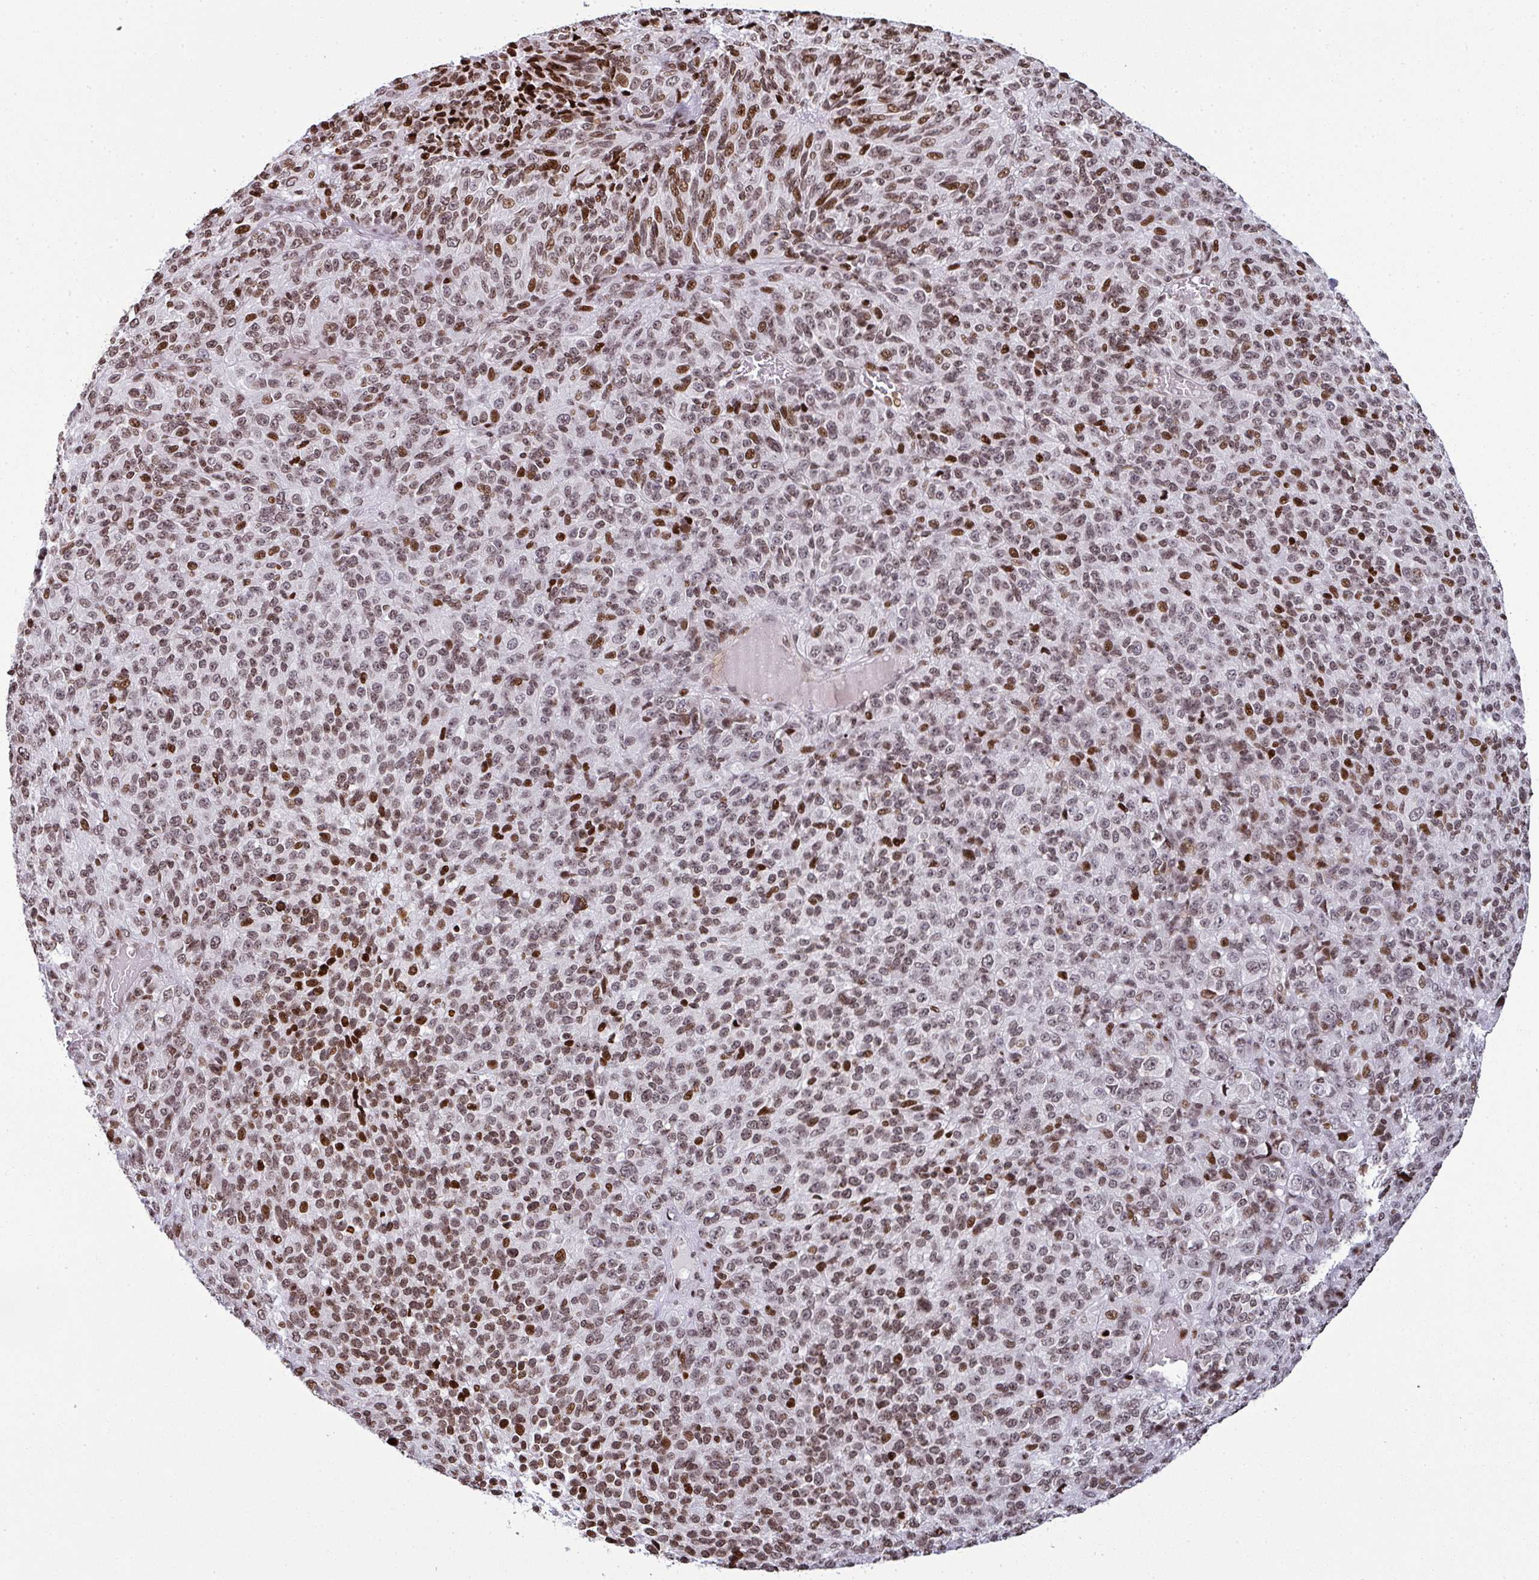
{"staining": {"intensity": "moderate", "quantity": "25%-75%", "location": "nuclear"}, "tissue": "melanoma", "cell_type": "Tumor cells", "image_type": "cancer", "snomed": [{"axis": "morphology", "description": "Malignant melanoma, Metastatic site"}, {"axis": "topography", "description": "Brain"}], "caption": "Immunohistochemical staining of melanoma demonstrates medium levels of moderate nuclear expression in approximately 25%-75% of tumor cells.", "gene": "RASL11A", "patient": {"sex": "female", "age": 56}}